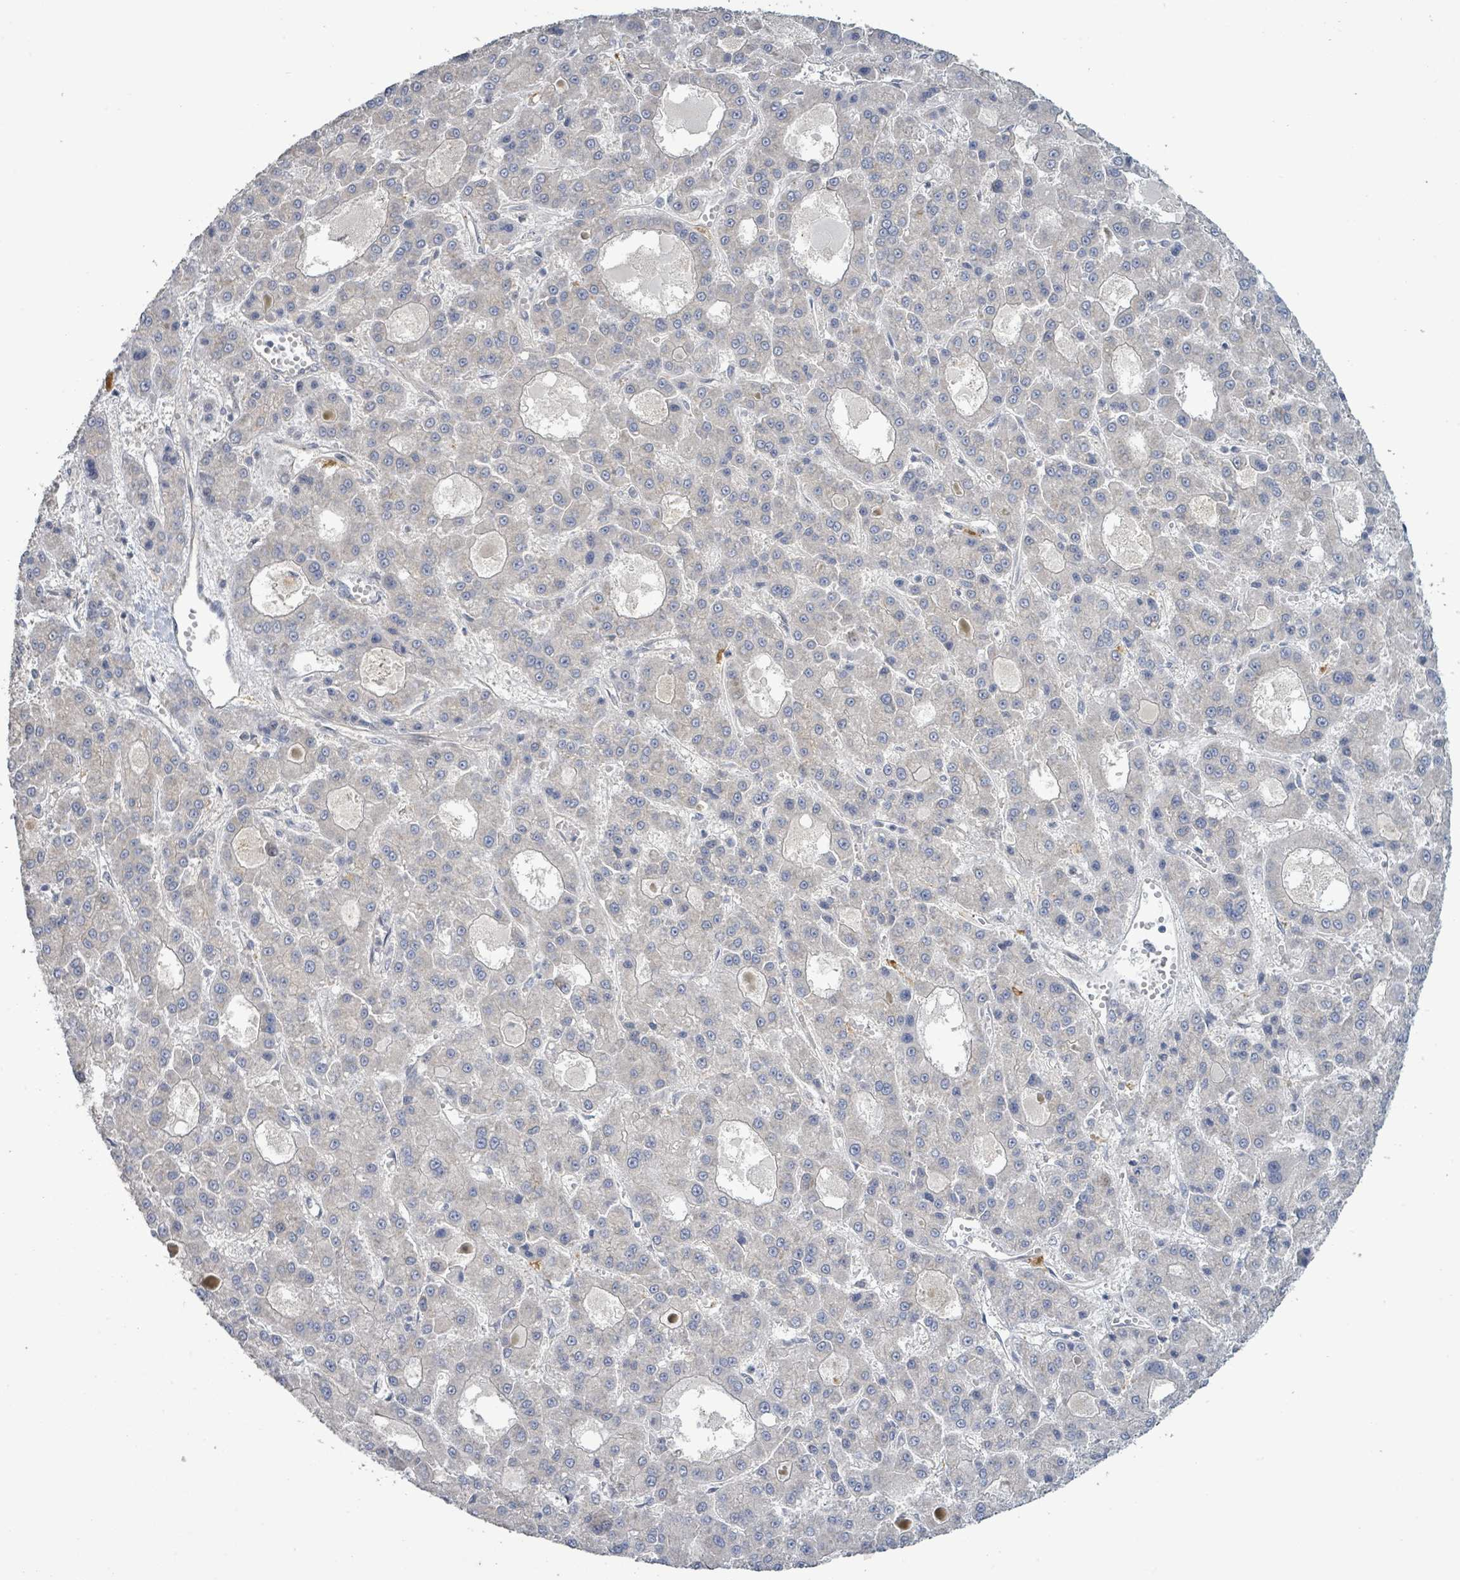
{"staining": {"intensity": "negative", "quantity": "none", "location": "none"}, "tissue": "liver cancer", "cell_type": "Tumor cells", "image_type": "cancer", "snomed": [{"axis": "morphology", "description": "Carcinoma, Hepatocellular, NOS"}, {"axis": "topography", "description": "Liver"}], "caption": "DAB immunohistochemical staining of human liver cancer (hepatocellular carcinoma) displays no significant staining in tumor cells.", "gene": "LILRA4", "patient": {"sex": "male", "age": 70}}